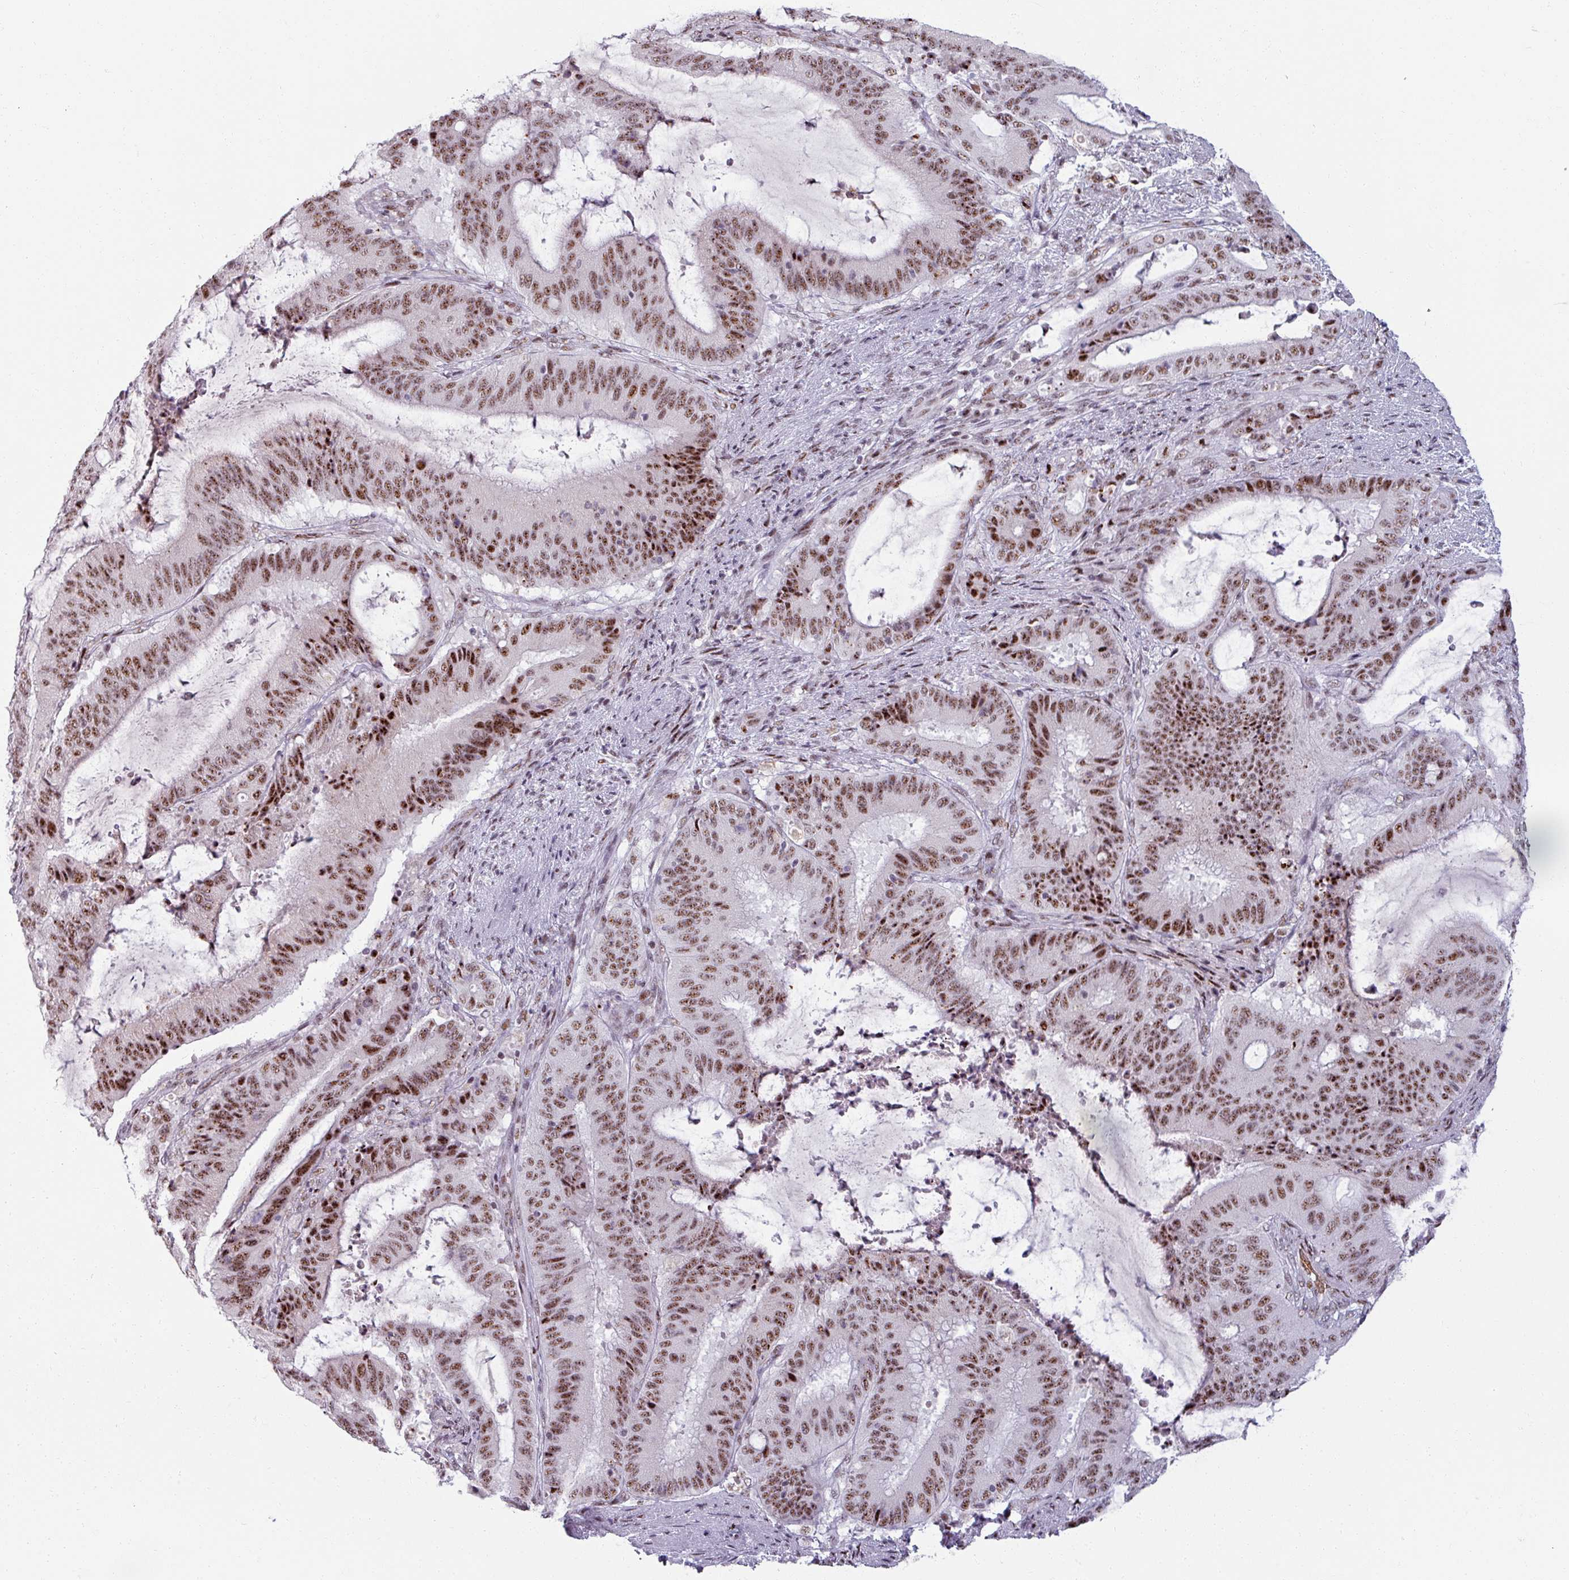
{"staining": {"intensity": "moderate", "quantity": ">75%", "location": "nuclear"}, "tissue": "liver cancer", "cell_type": "Tumor cells", "image_type": "cancer", "snomed": [{"axis": "morphology", "description": "Normal tissue, NOS"}, {"axis": "morphology", "description": "Cholangiocarcinoma"}, {"axis": "topography", "description": "Liver"}, {"axis": "topography", "description": "Peripheral nerve tissue"}], "caption": "This photomicrograph exhibits immunohistochemistry staining of human liver cholangiocarcinoma, with medium moderate nuclear staining in approximately >75% of tumor cells.", "gene": "NCOR1", "patient": {"sex": "female", "age": 73}}